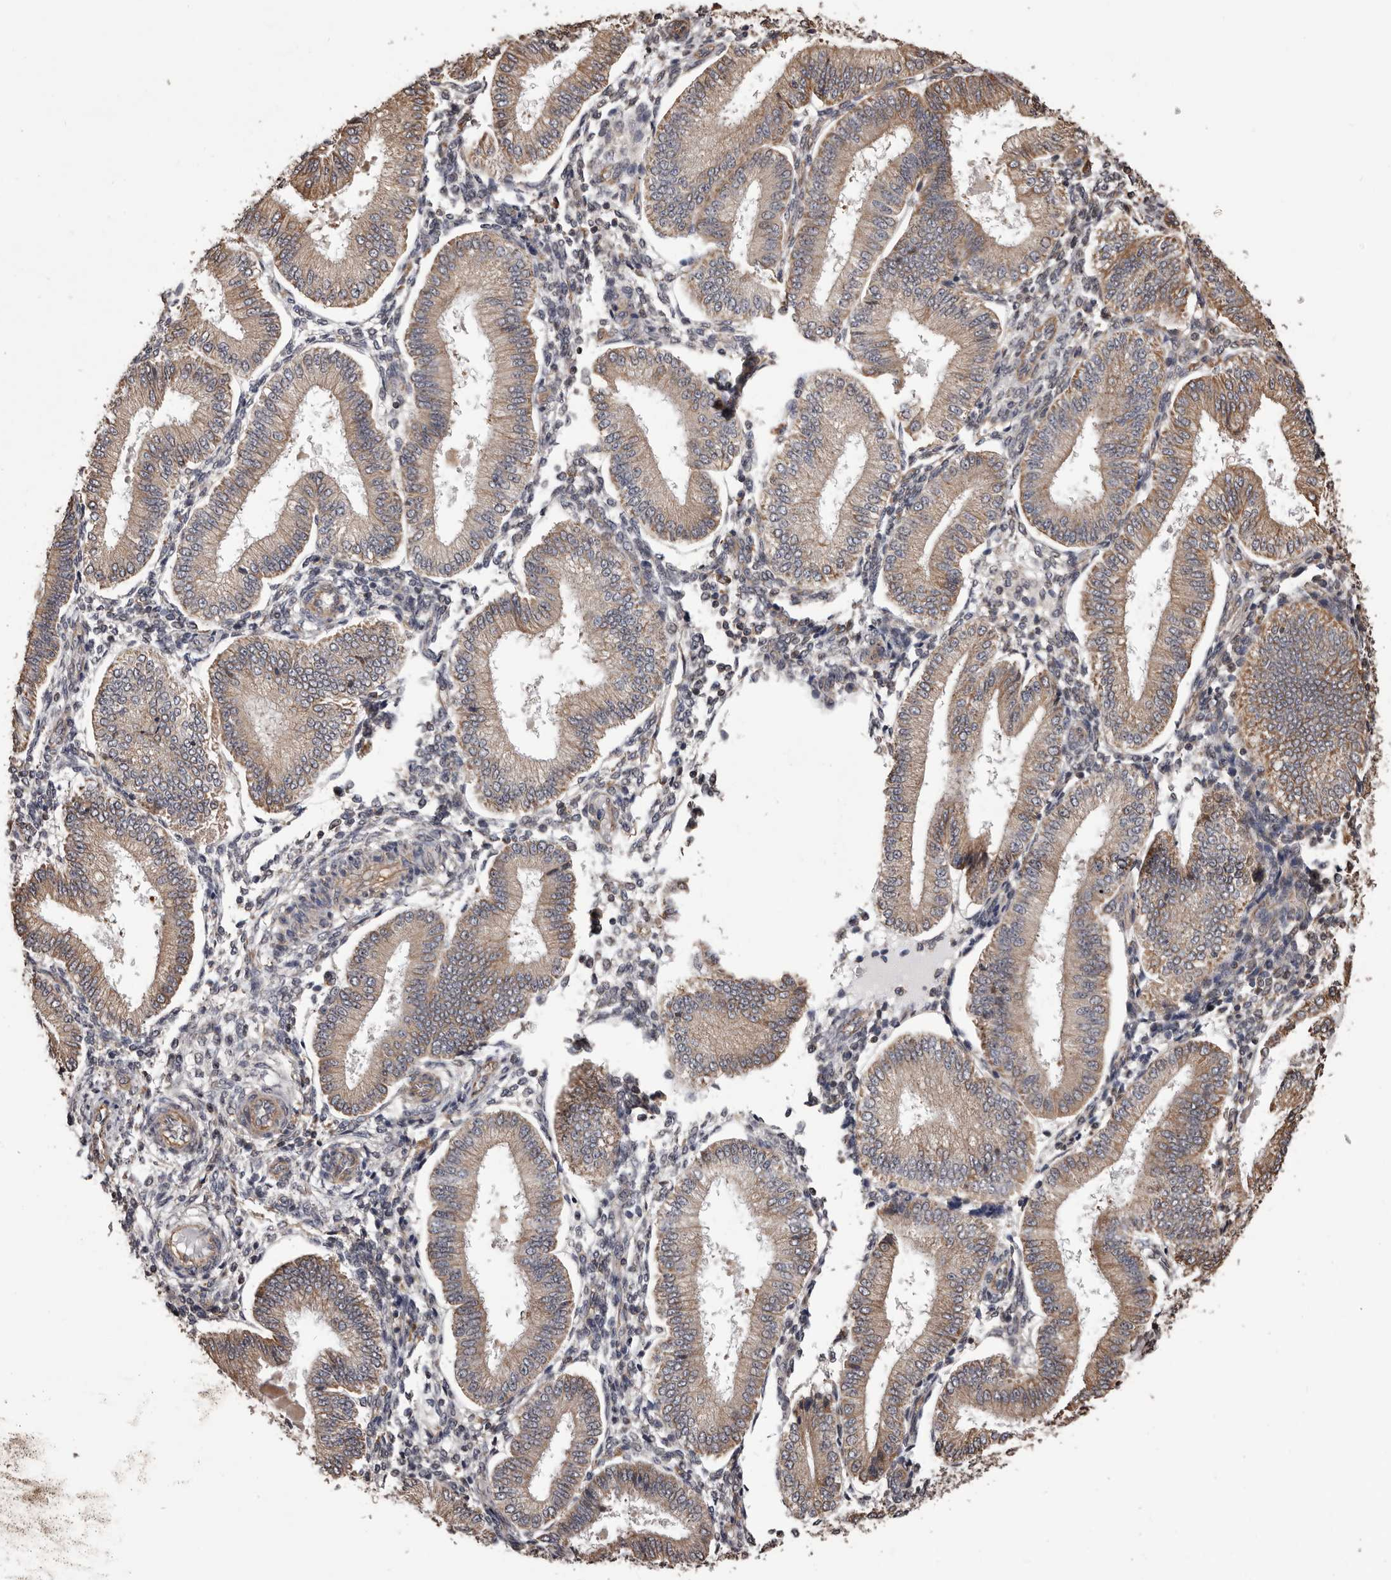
{"staining": {"intensity": "negative", "quantity": "none", "location": "none"}, "tissue": "endometrium", "cell_type": "Cells in endometrial stroma", "image_type": "normal", "snomed": [{"axis": "morphology", "description": "Normal tissue, NOS"}, {"axis": "topography", "description": "Endometrium"}], "caption": "The immunohistochemistry image has no significant expression in cells in endometrial stroma of endometrium.", "gene": "CEP104", "patient": {"sex": "female", "age": 39}}